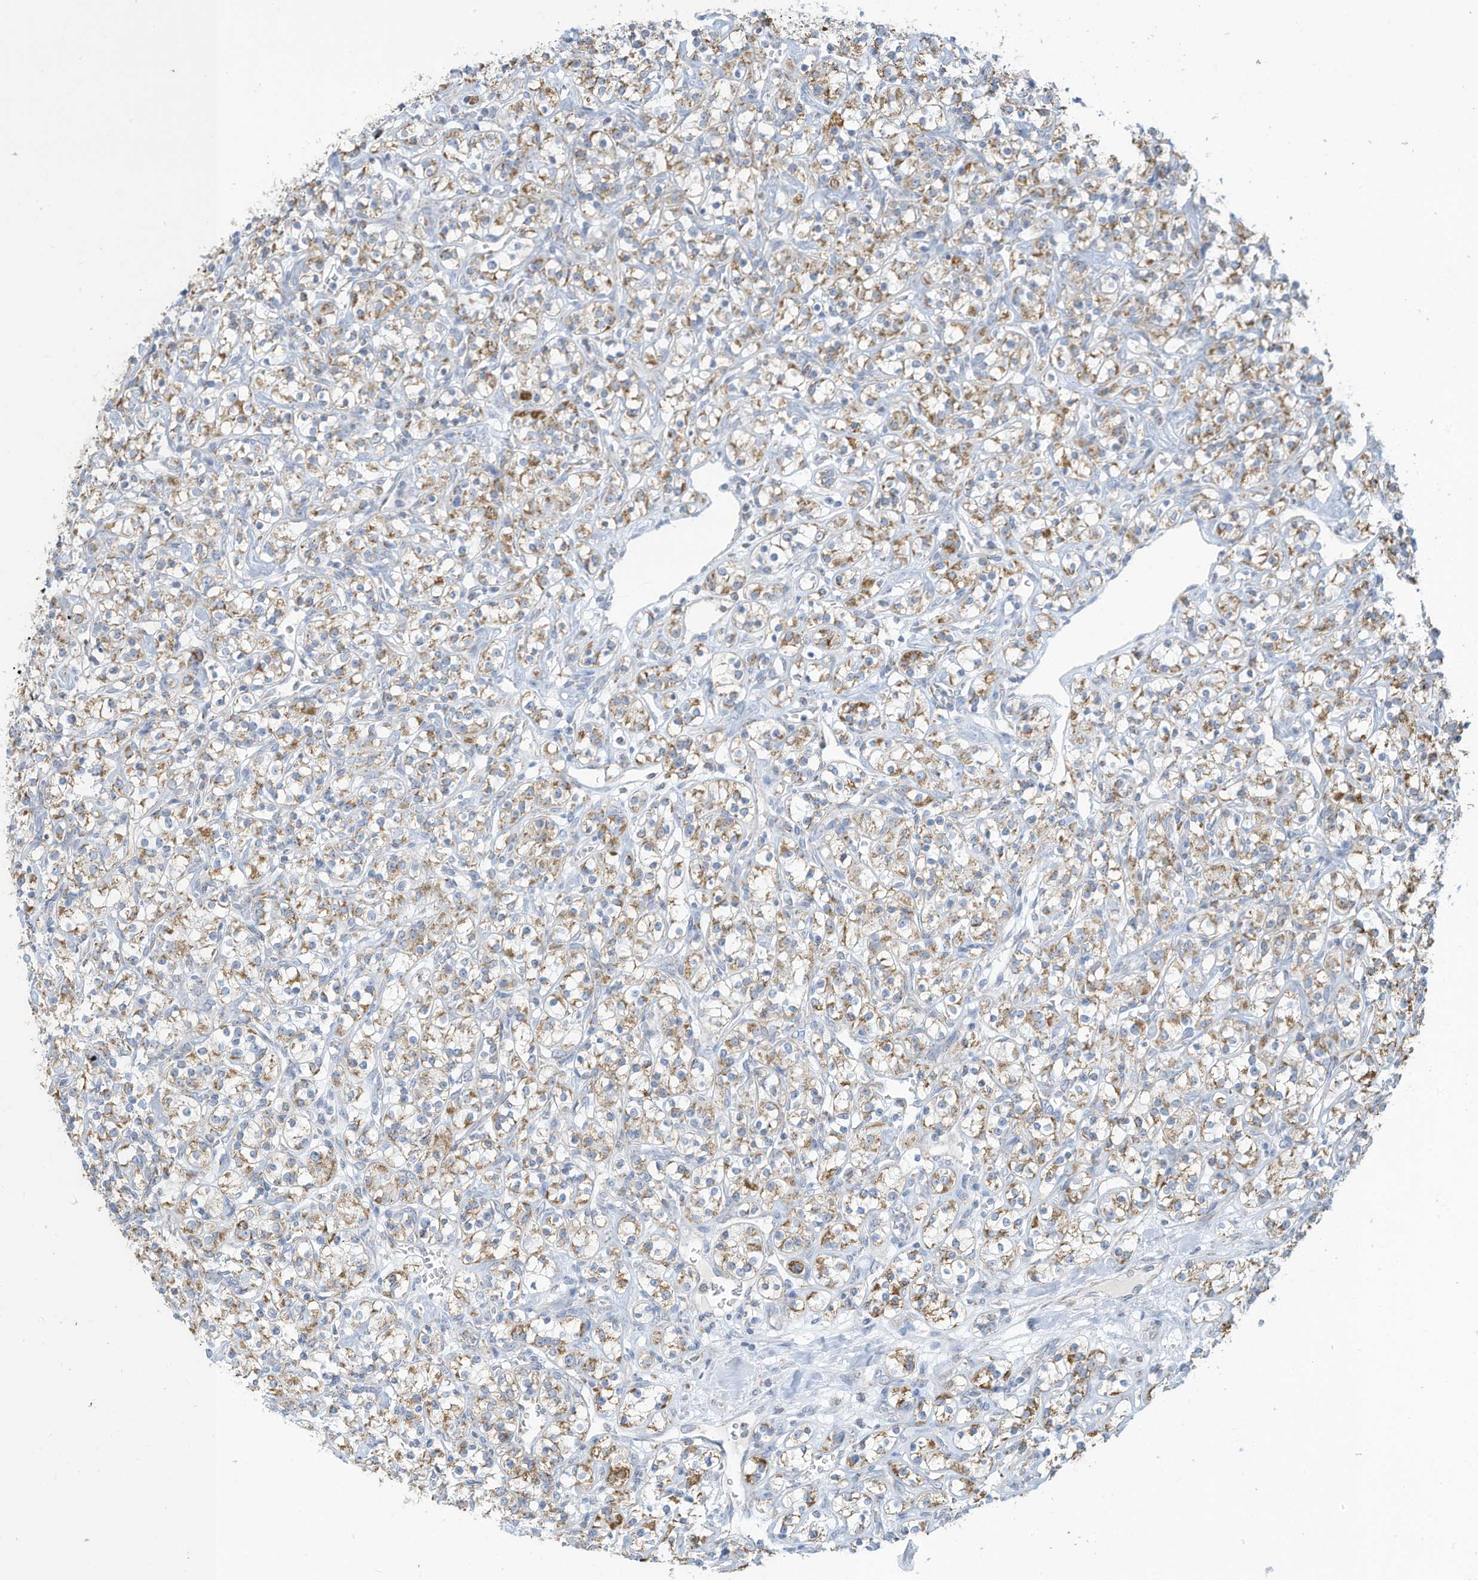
{"staining": {"intensity": "moderate", "quantity": "25%-75%", "location": "cytoplasmic/membranous"}, "tissue": "renal cancer", "cell_type": "Tumor cells", "image_type": "cancer", "snomed": [{"axis": "morphology", "description": "Adenocarcinoma, NOS"}, {"axis": "topography", "description": "Kidney"}], "caption": "Renal cancer stained with a protein marker shows moderate staining in tumor cells.", "gene": "NLN", "patient": {"sex": "male", "age": 77}}